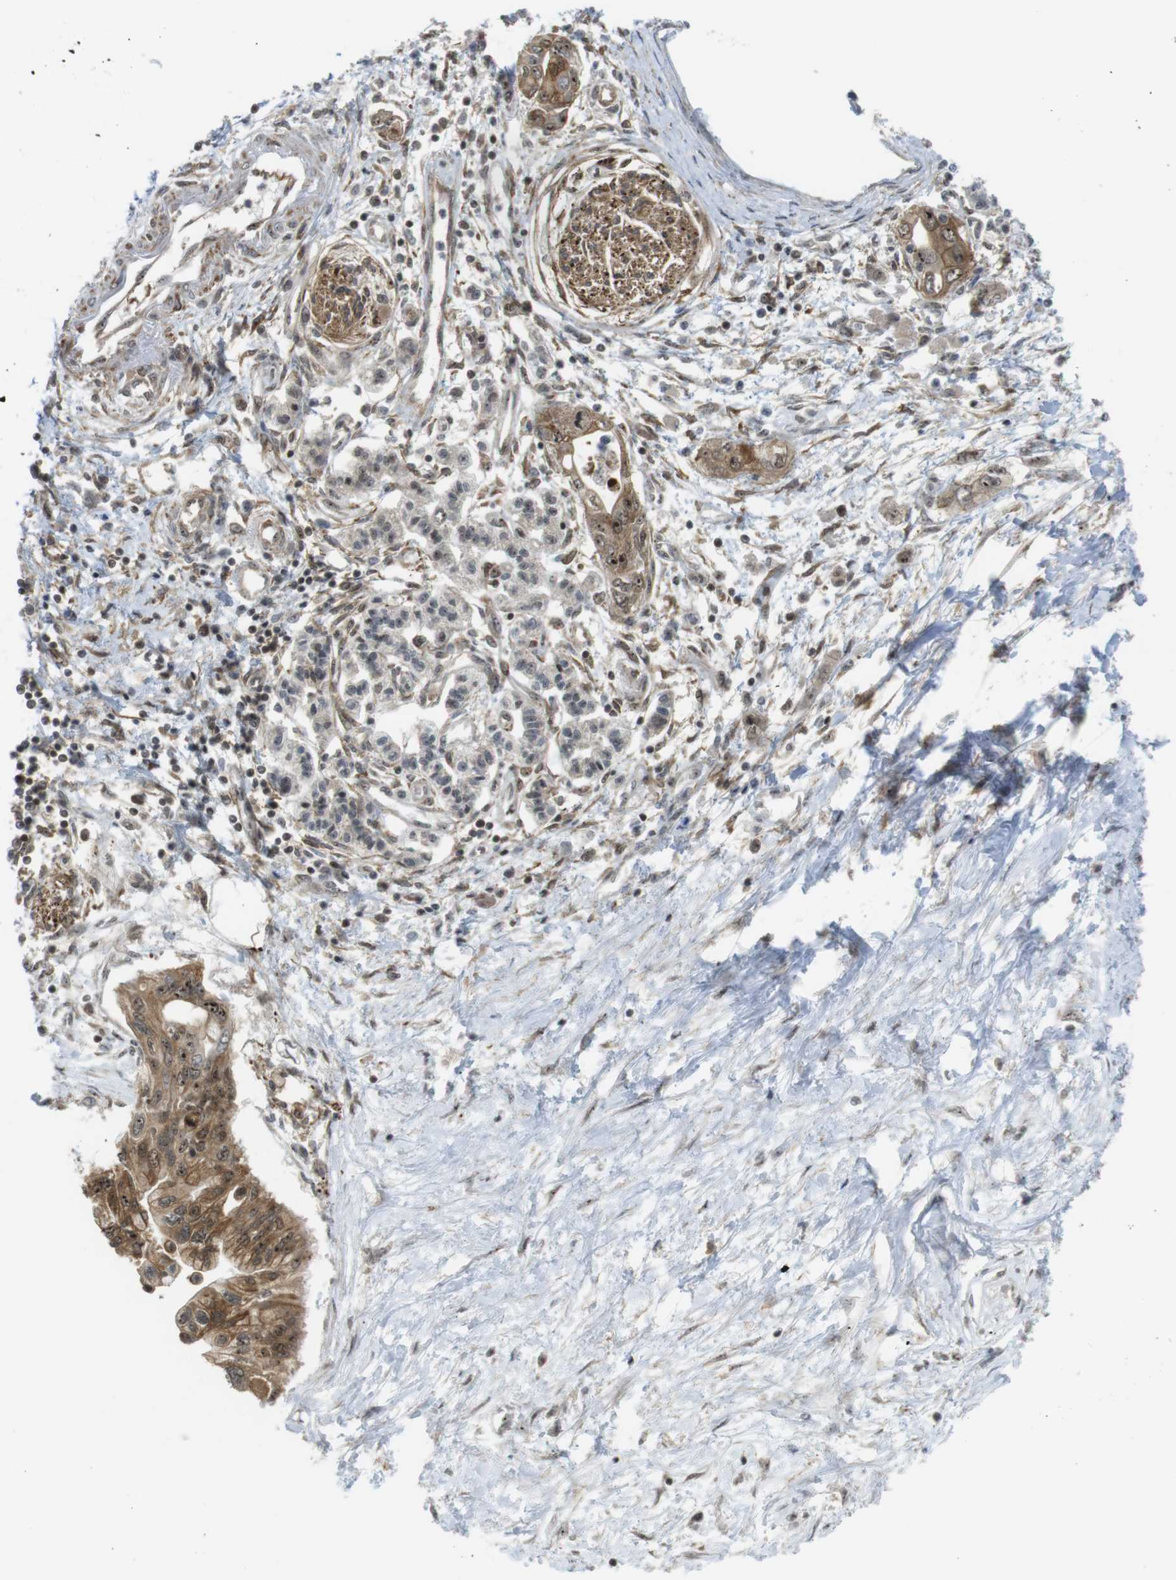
{"staining": {"intensity": "moderate", "quantity": ">75%", "location": "cytoplasmic/membranous,nuclear"}, "tissue": "pancreatic cancer", "cell_type": "Tumor cells", "image_type": "cancer", "snomed": [{"axis": "morphology", "description": "Adenocarcinoma, NOS"}, {"axis": "topography", "description": "Pancreas"}], "caption": "Immunohistochemical staining of human pancreatic cancer shows medium levels of moderate cytoplasmic/membranous and nuclear protein staining in approximately >75% of tumor cells.", "gene": "CC2D1A", "patient": {"sex": "female", "age": 77}}